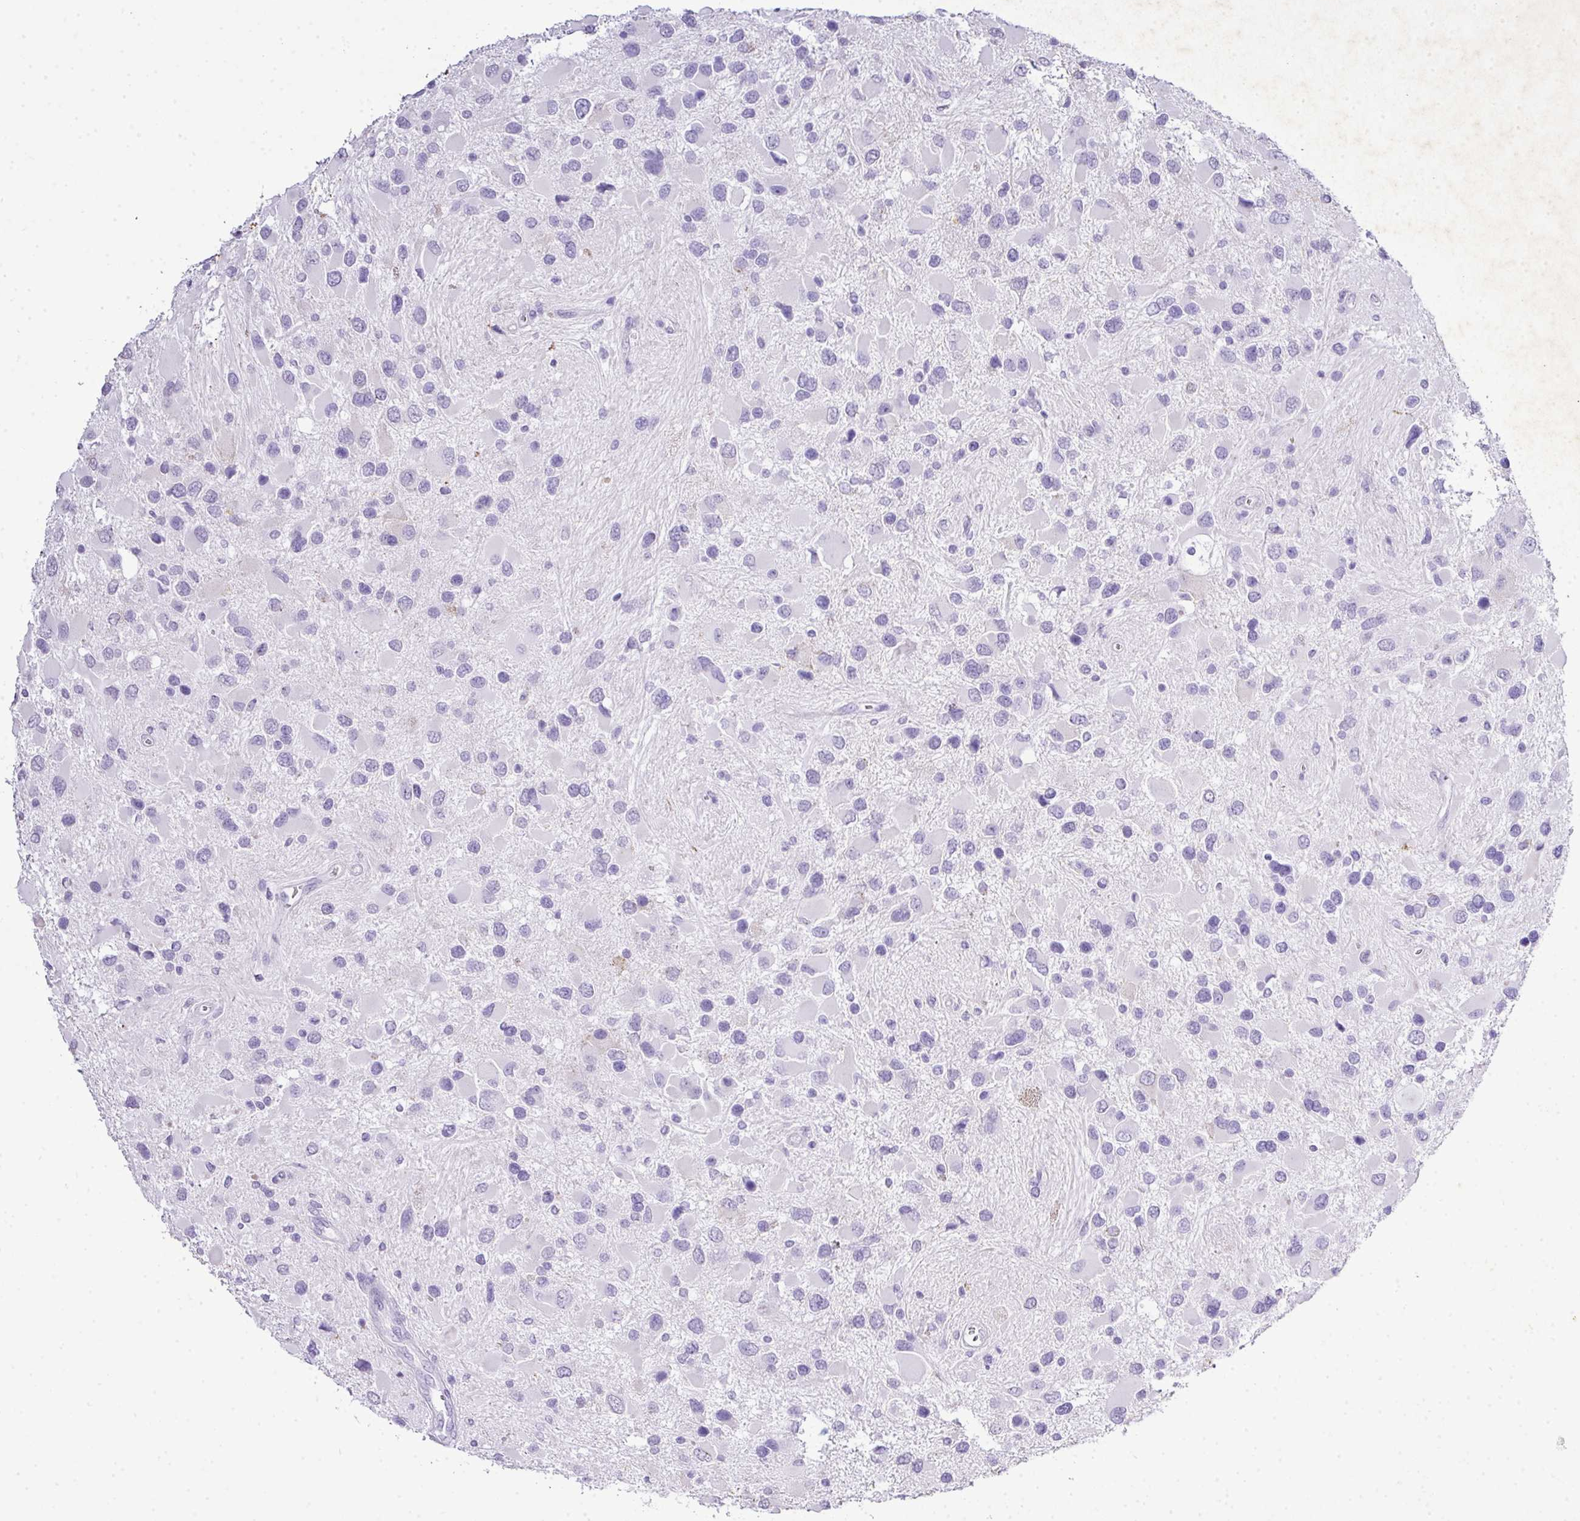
{"staining": {"intensity": "negative", "quantity": "none", "location": "none"}, "tissue": "glioma", "cell_type": "Tumor cells", "image_type": "cancer", "snomed": [{"axis": "morphology", "description": "Glioma, malignant, High grade"}, {"axis": "topography", "description": "Brain"}], "caption": "This is a histopathology image of immunohistochemistry staining of malignant glioma (high-grade), which shows no staining in tumor cells. Nuclei are stained in blue.", "gene": "KCNJ11", "patient": {"sex": "male", "age": 53}}